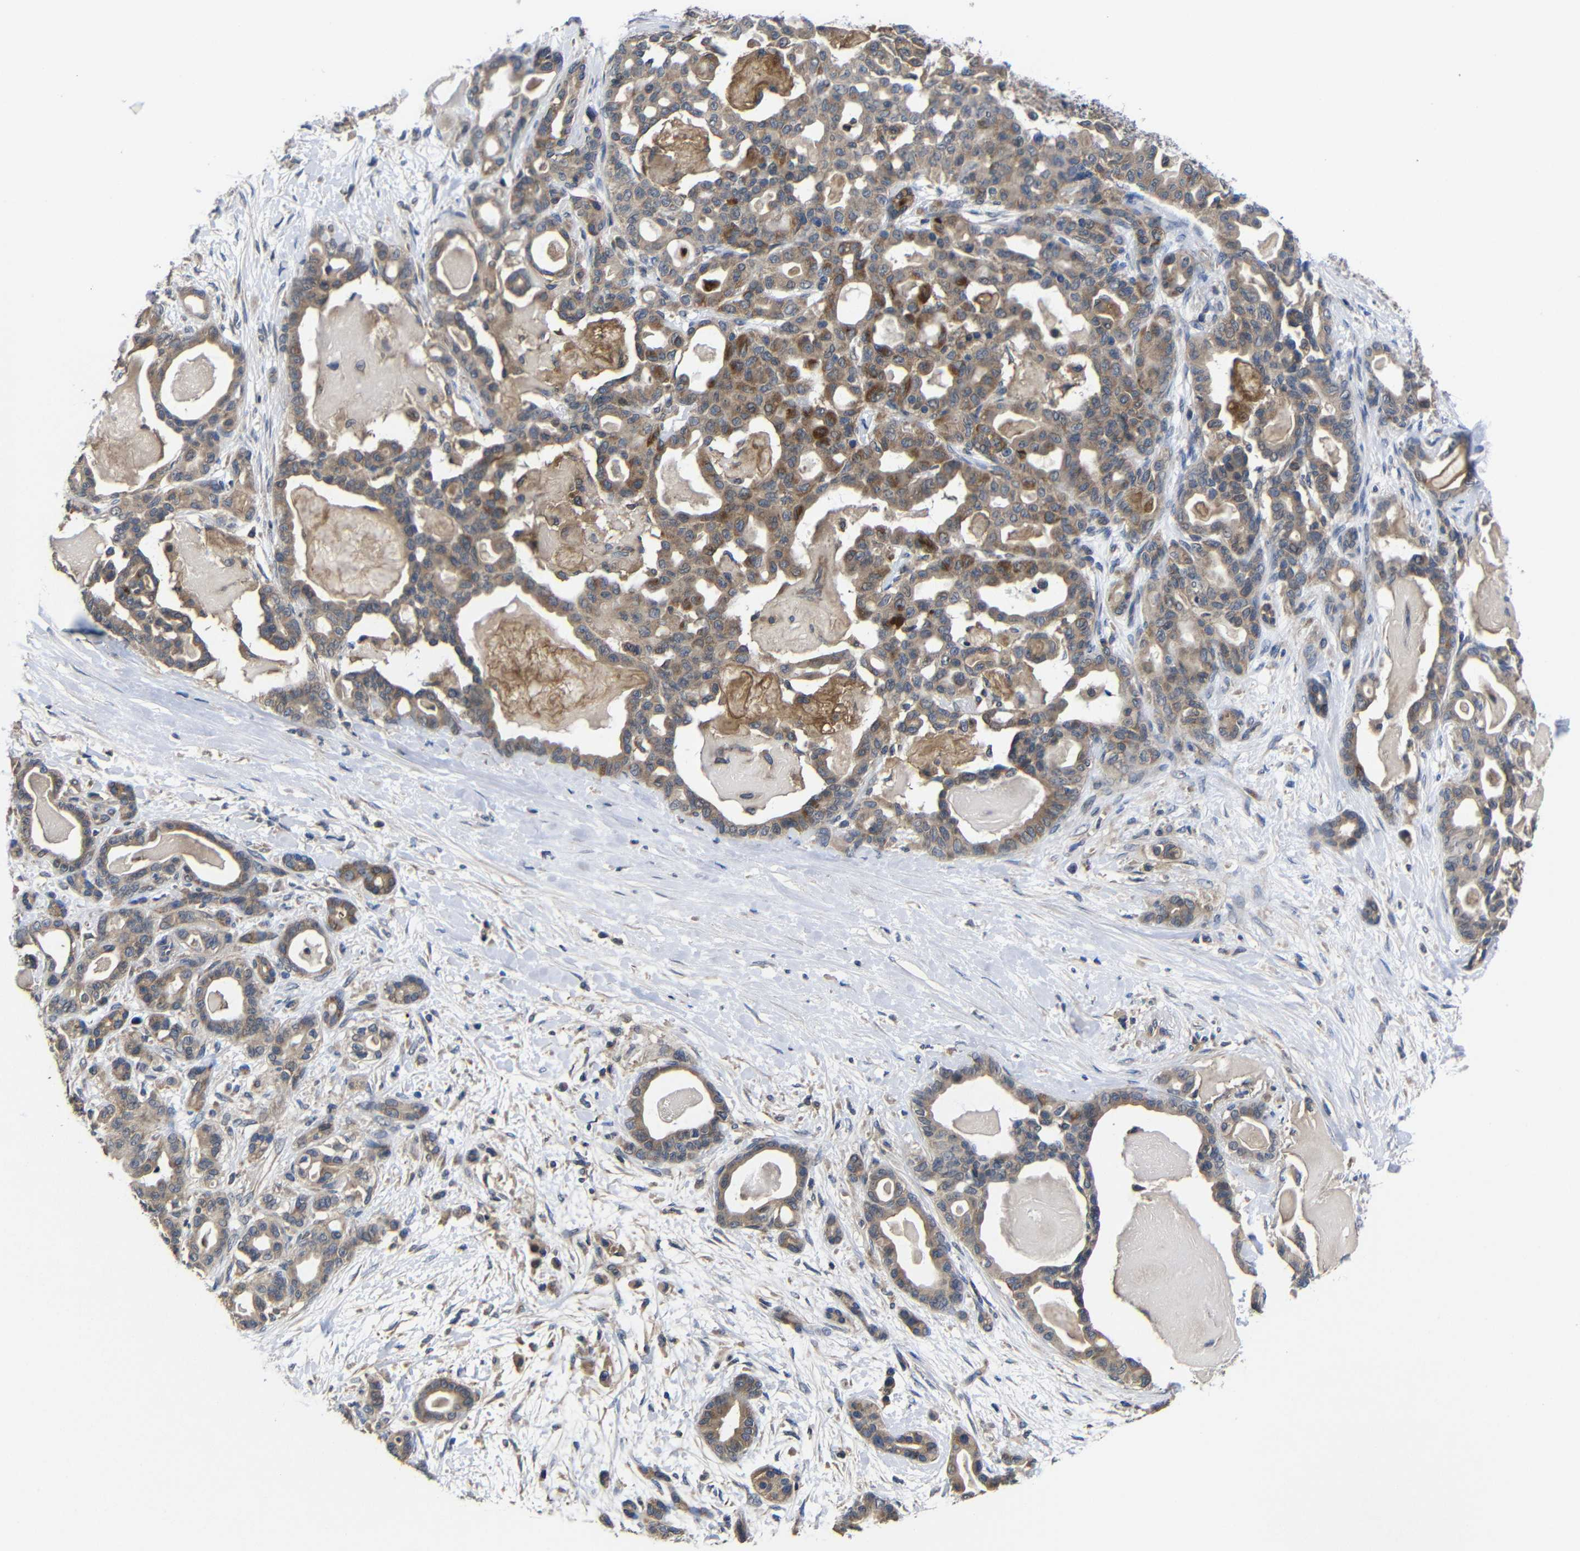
{"staining": {"intensity": "moderate", "quantity": ">75%", "location": "cytoplasmic/membranous"}, "tissue": "pancreatic cancer", "cell_type": "Tumor cells", "image_type": "cancer", "snomed": [{"axis": "morphology", "description": "Adenocarcinoma, NOS"}, {"axis": "topography", "description": "Pancreas"}], "caption": "Immunohistochemistry (IHC) of human adenocarcinoma (pancreatic) exhibits medium levels of moderate cytoplasmic/membranous expression in approximately >75% of tumor cells.", "gene": "LPAR5", "patient": {"sex": "male", "age": 63}}